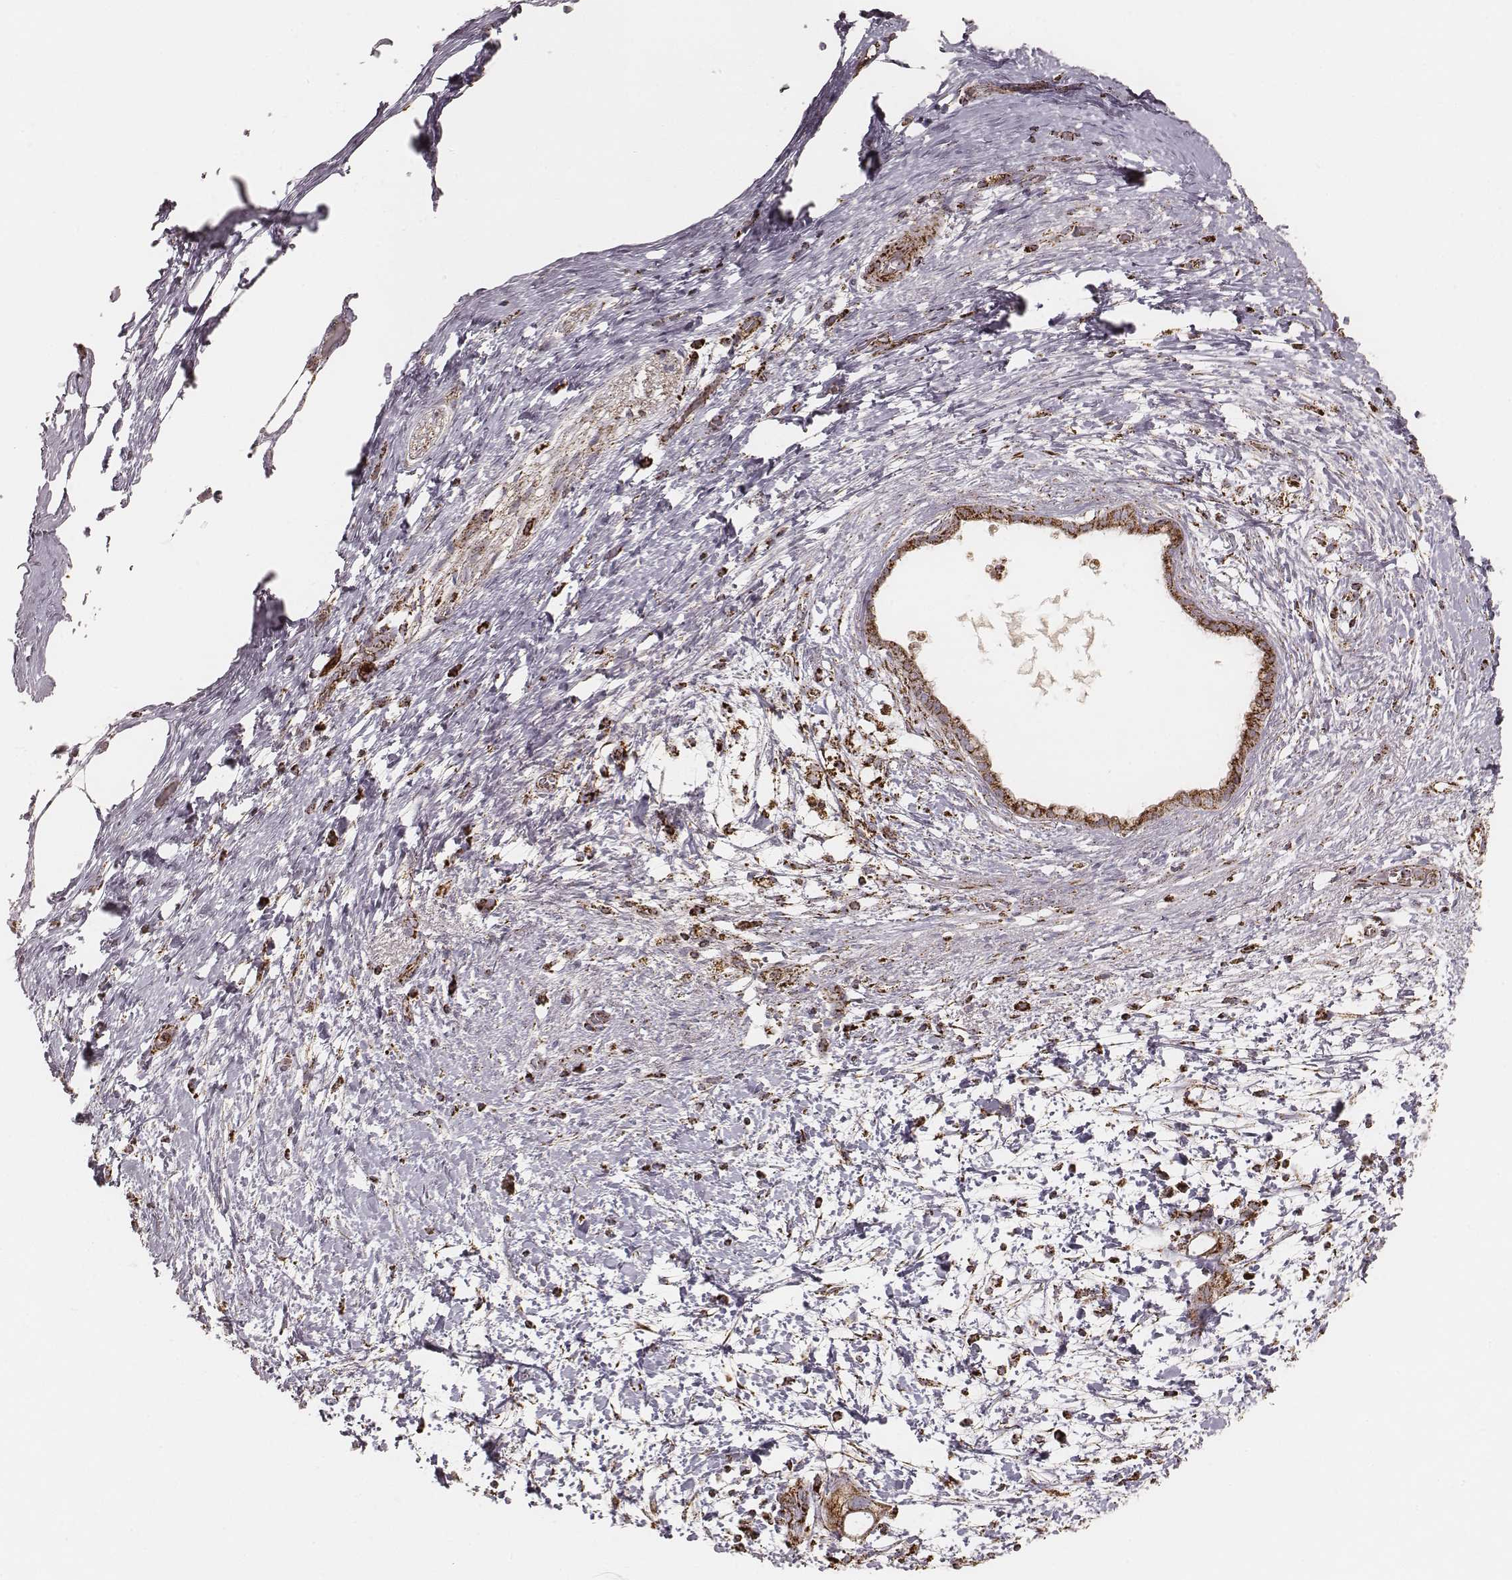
{"staining": {"intensity": "strong", "quantity": ">75%", "location": "cytoplasmic/membranous"}, "tissue": "pancreatic cancer", "cell_type": "Tumor cells", "image_type": "cancer", "snomed": [{"axis": "morphology", "description": "Adenocarcinoma, NOS"}, {"axis": "topography", "description": "Pancreas"}], "caption": "DAB immunohistochemical staining of human pancreatic adenocarcinoma displays strong cytoplasmic/membranous protein staining in about >75% of tumor cells.", "gene": "CS", "patient": {"sex": "female", "age": 72}}